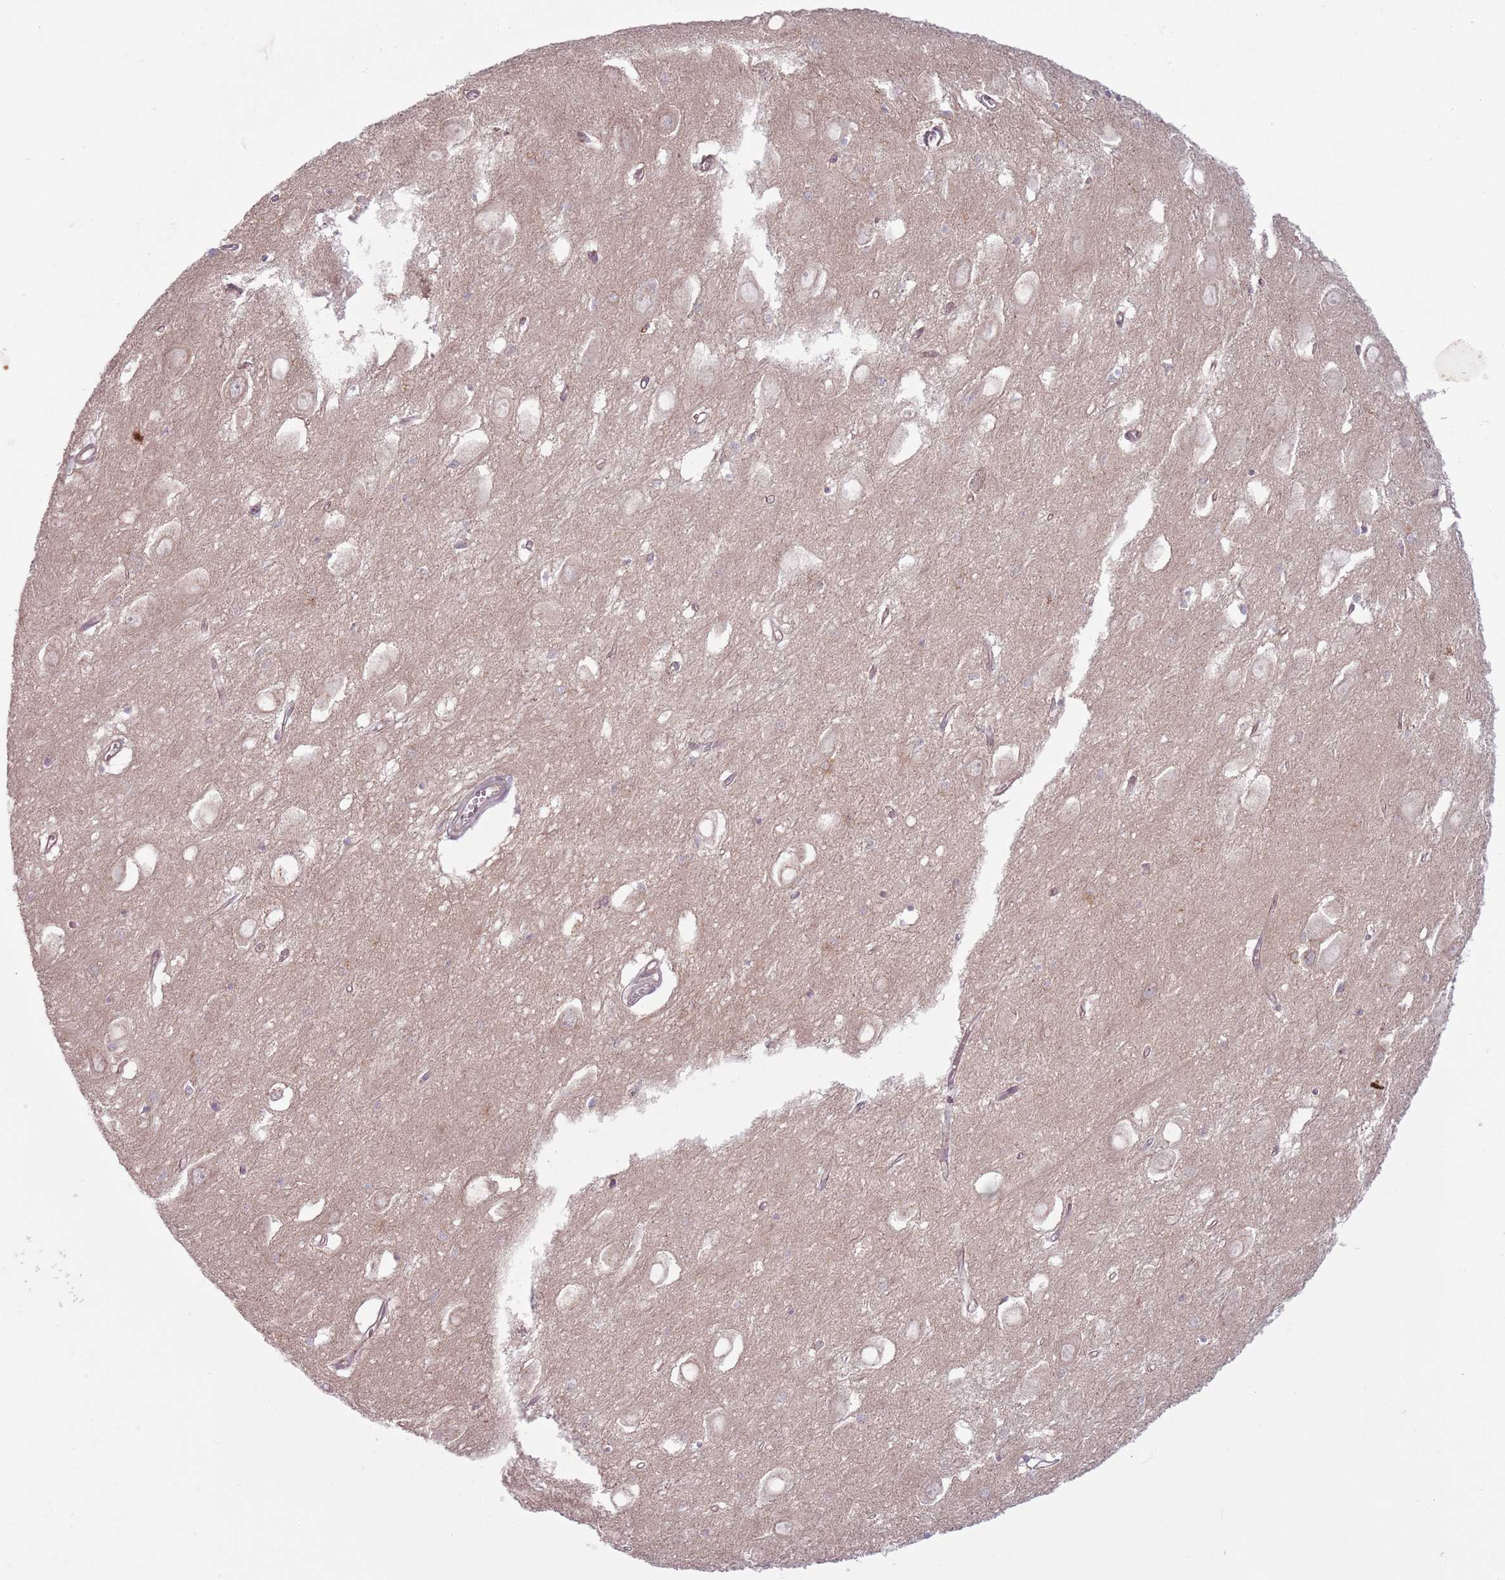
{"staining": {"intensity": "negative", "quantity": "none", "location": "none"}, "tissue": "hippocampus", "cell_type": "Glial cells", "image_type": "normal", "snomed": [{"axis": "morphology", "description": "Normal tissue, NOS"}, {"axis": "topography", "description": "Hippocampus"}], "caption": "Immunohistochemistry (IHC) micrograph of benign human hippocampus stained for a protein (brown), which displays no positivity in glial cells.", "gene": "CCDC150", "patient": {"sex": "female", "age": 64}}